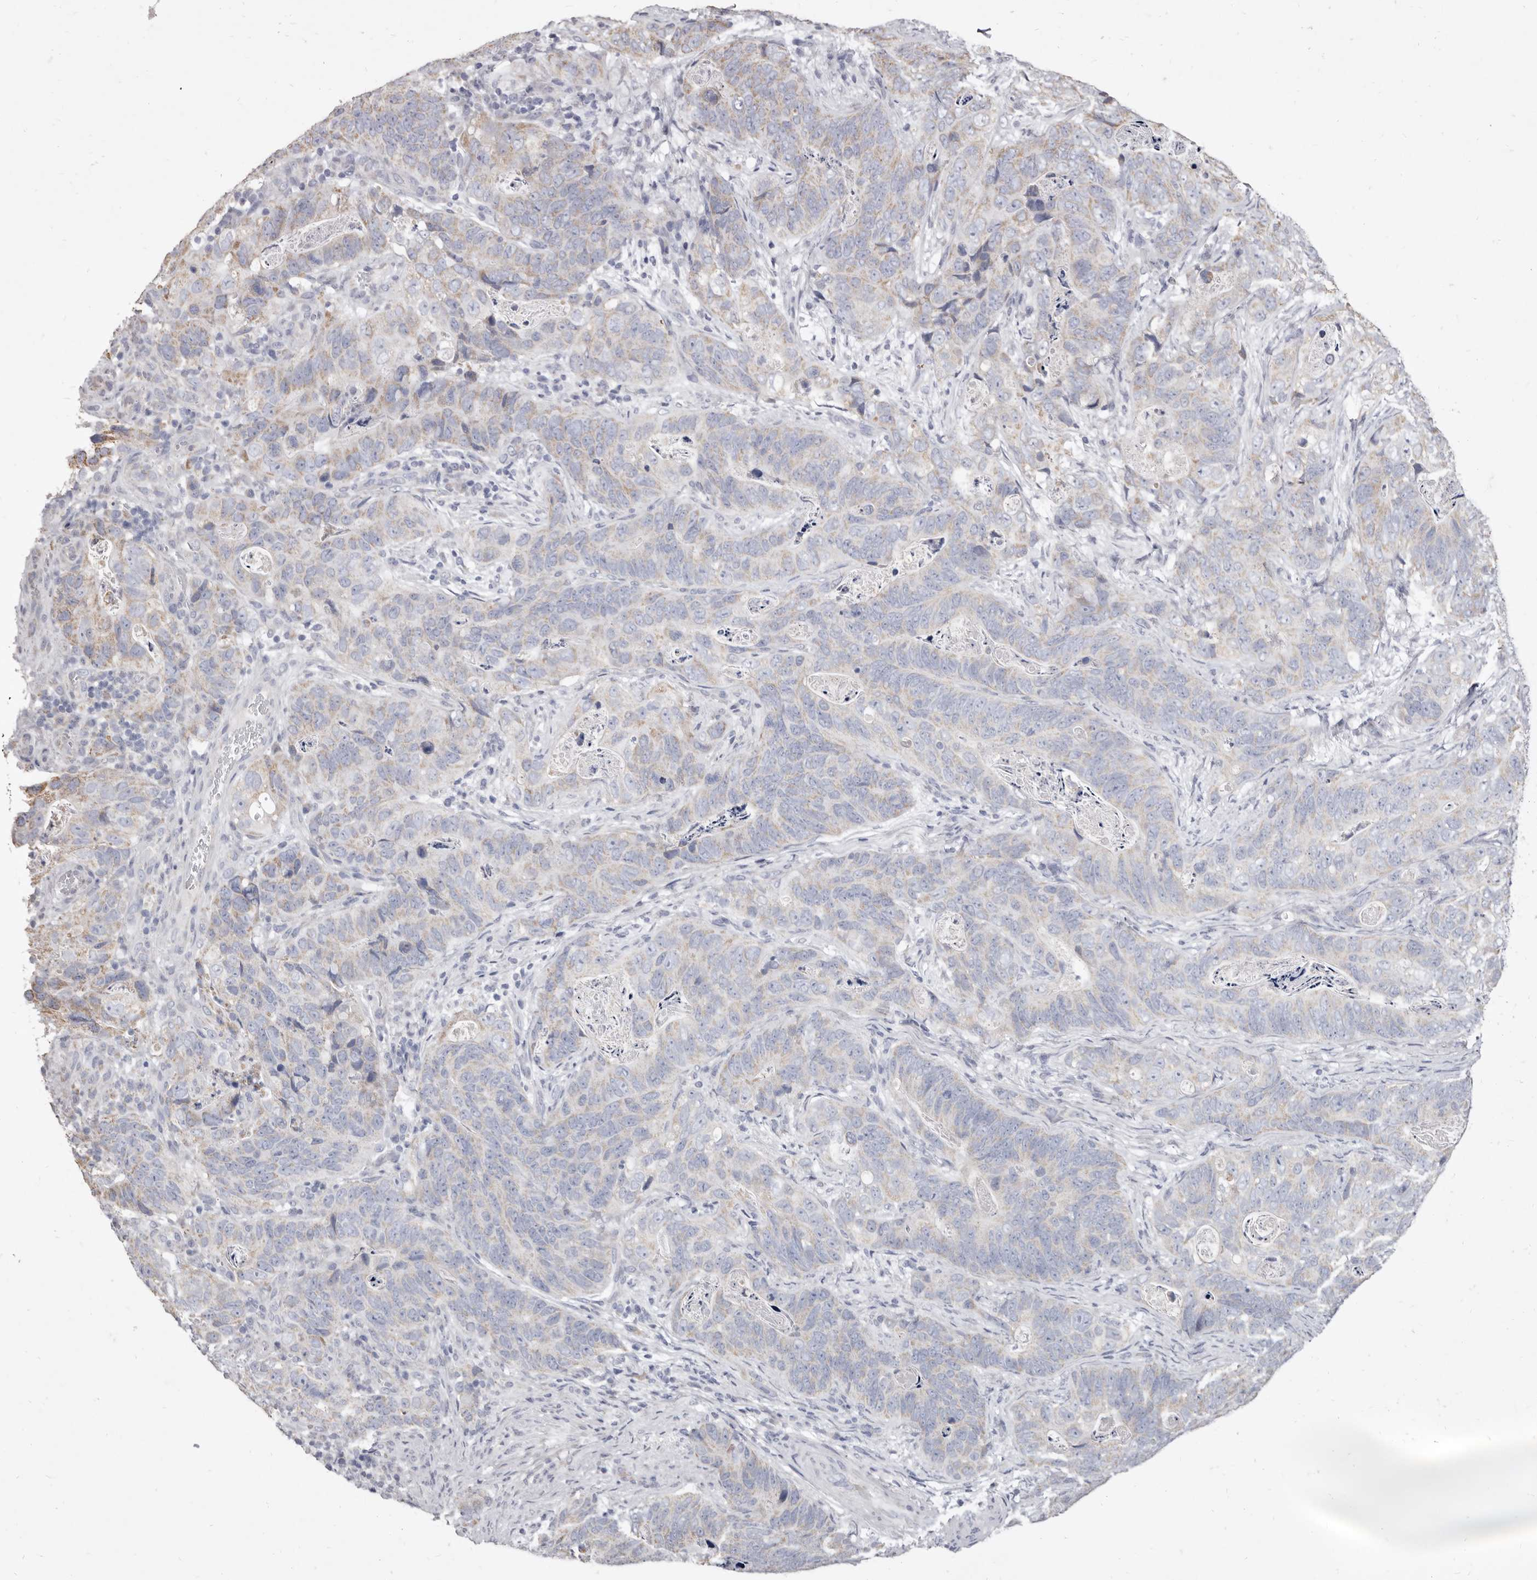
{"staining": {"intensity": "weak", "quantity": "25%-75%", "location": "cytoplasmic/membranous"}, "tissue": "stomach cancer", "cell_type": "Tumor cells", "image_type": "cancer", "snomed": [{"axis": "morphology", "description": "Normal tissue, NOS"}, {"axis": "morphology", "description": "Adenocarcinoma, NOS"}, {"axis": "topography", "description": "Stomach"}], "caption": "Protein analysis of stomach cancer (adenocarcinoma) tissue exhibits weak cytoplasmic/membranous positivity in about 25%-75% of tumor cells.", "gene": "CYP2E1", "patient": {"sex": "female", "age": 89}}